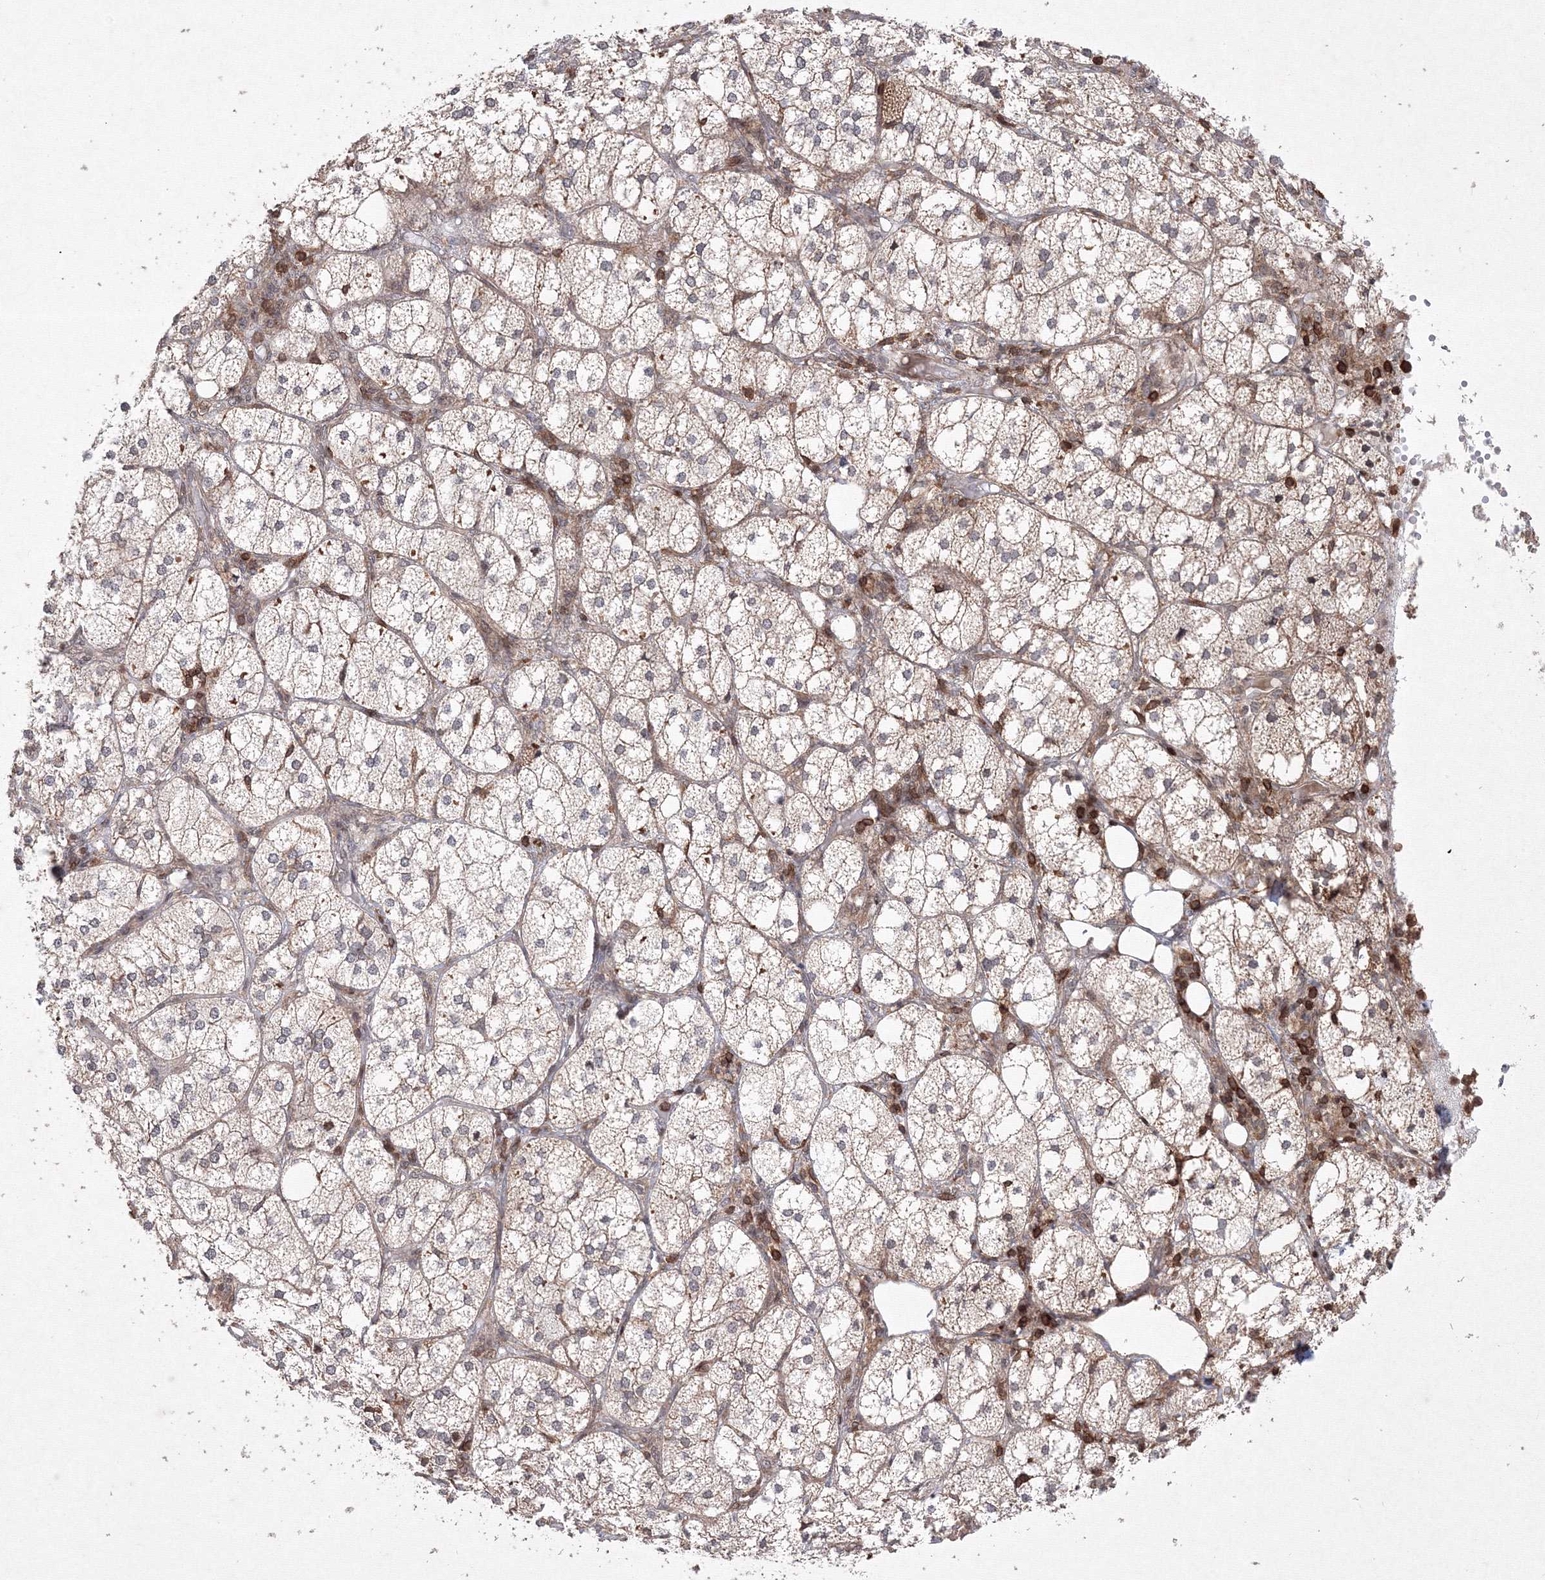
{"staining": {"intensity": "moderate", "quantity": "25%-75%", "location": "cytoplasmic/membranous,nuclear"}, "tissue": "adrenal gland", "cell_type": "Glandular cells", "image_type": "normal", "snomed": [{"axis": "morphology", "description": "Normal tissue, NOS"}, {"axis": "topography", "description": "Adrenal gland"}], "caption": "Protein expression analysis of benign adrenal gland shows moderate cytoplasmic/membranous,nuclear staining in about 25%-75% of glandular cells. The staining is performed using DAB (3,3'-diaminobenzidine) brown chromogen to label protein expression. The nuclei are counter-stained blue using hematoxylin.", "gene": "MKRN2", "patient": {"sex": "female", "age": 61}}